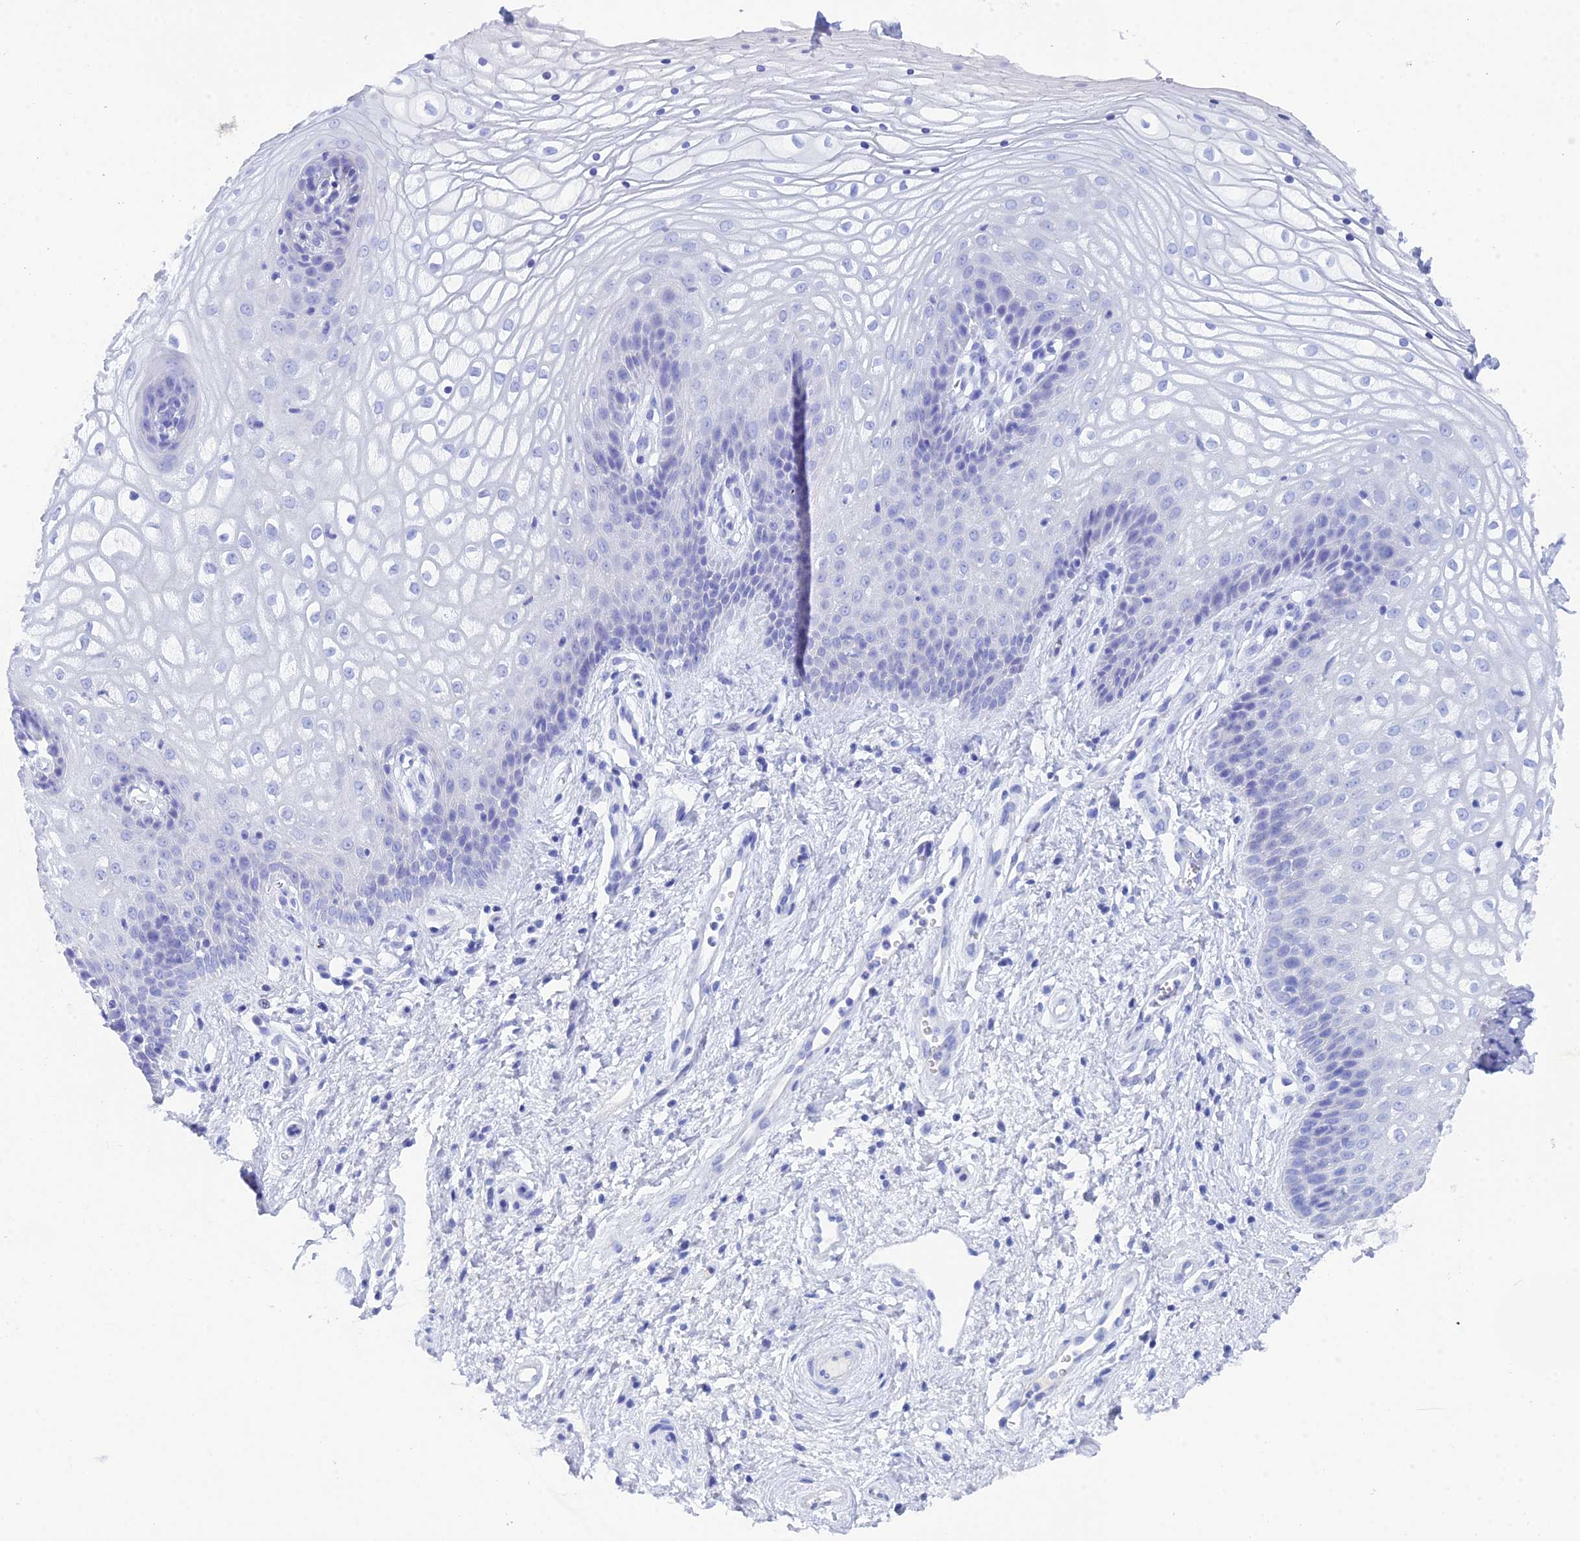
{"staining": {"intensity": "negative", "quantity": "none", "location": "none"}, "tissue": "vagina", "cell_type": "Squamous epithelial cells", "image_type": "normal", "snomed": [{"axis": "morphology", "description": "Normal tissue, NOS"}, {"axis": "topography", "description": "Vagina"}], "caption": "Human vagina stained for a protein using IHC shows no expression in squamous epithelial cells.", "gene": "REG1A", "patient": {"sex": "female", "age": 34}}